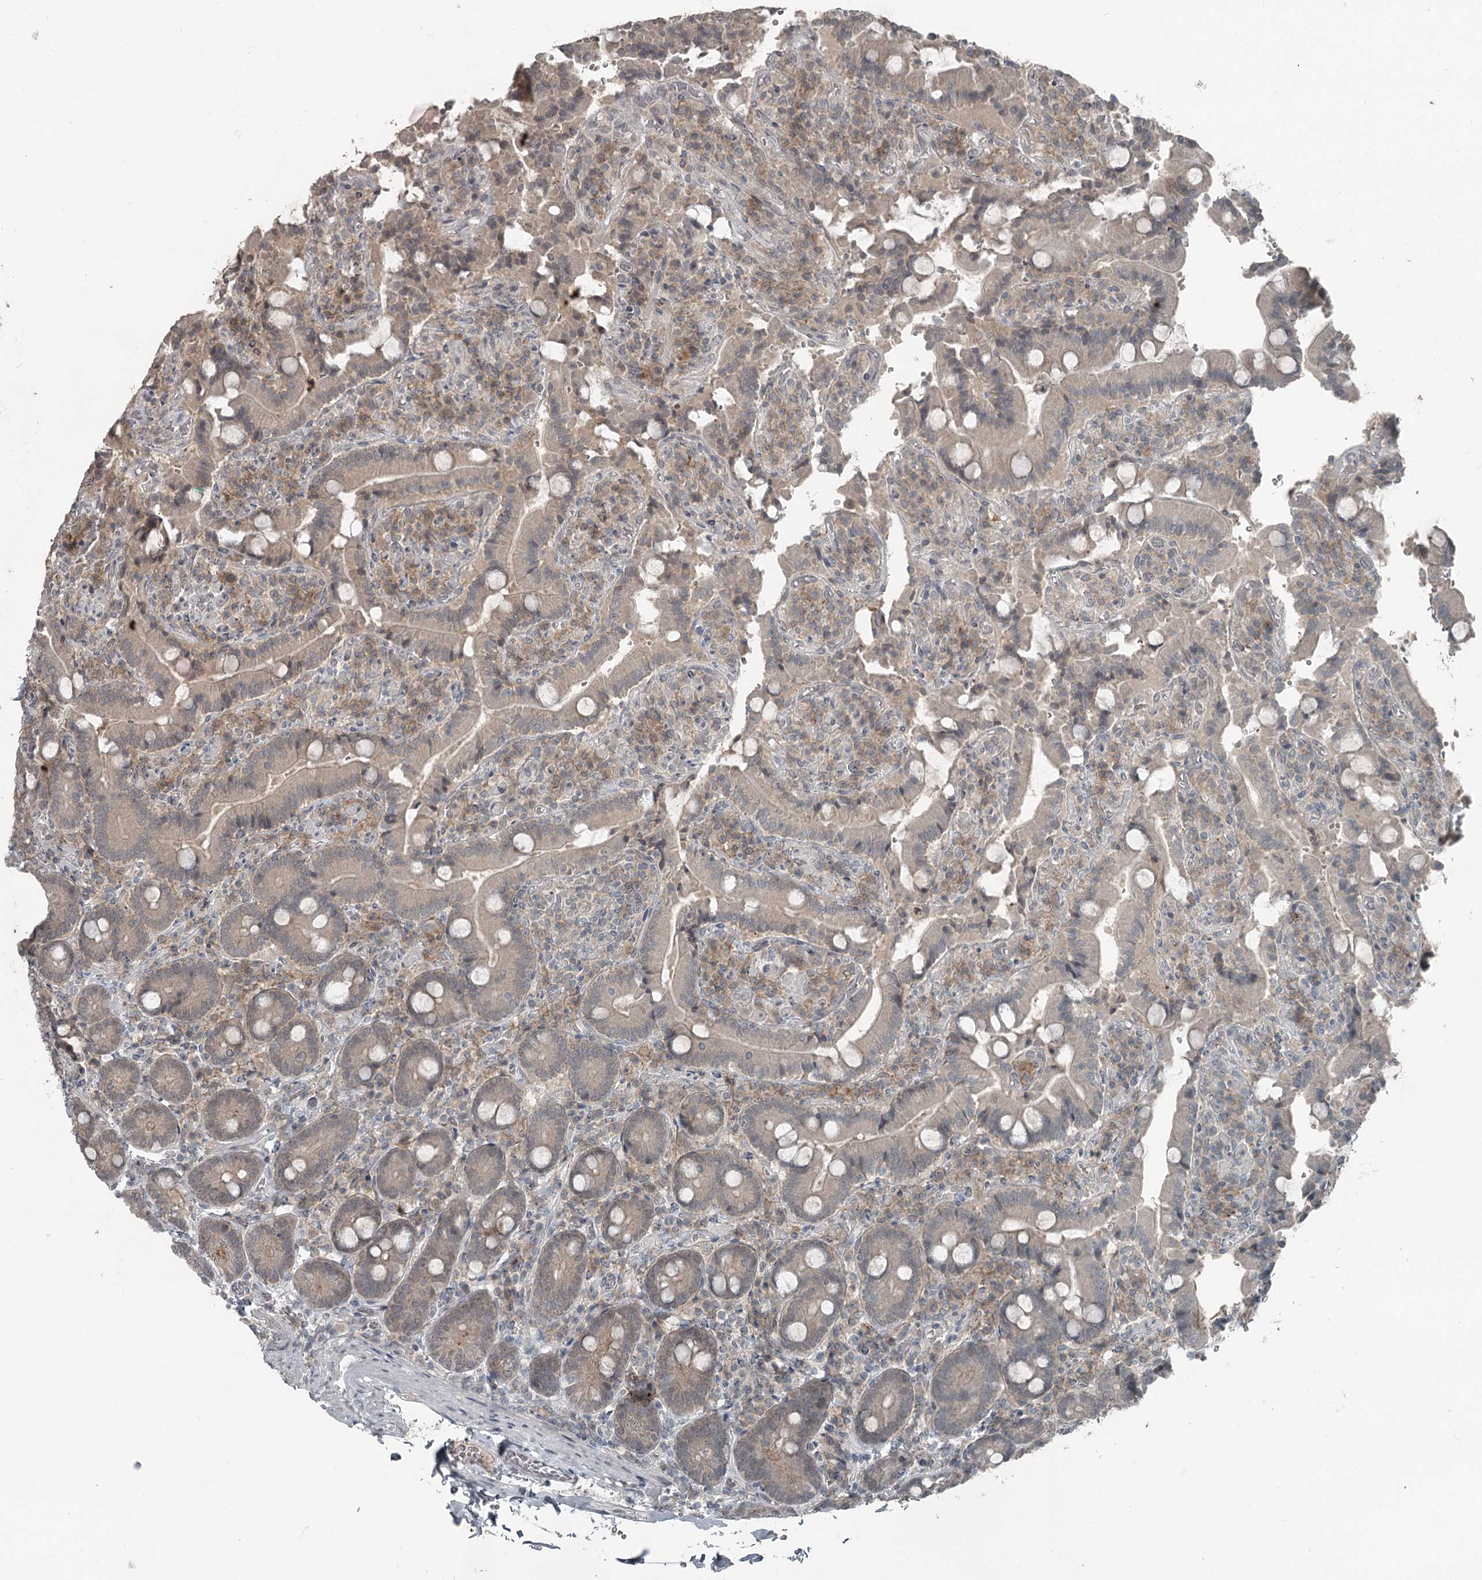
{"staining": {"intensity": "weak", "quantity": "<25%", "location": "cytoplasmic/membranous"}, "tissue": "duodenum", "cell_type": "Glandular cells", "image_type": "normal", "snomed": [{"axis": "morphology", "description": "Normal tissue, NOS"}, {"axis": "topography", "description": "Duodenum"}], "caption": "IHC histopathology image of unremarkable duodenum: duodenum stained with DAB (3,3'-diaminobenzidine) exhibits no significant protein staining in glandular cells.", "gene": "SLC39A8", "patient": {"sex": "female", "age": 62}}